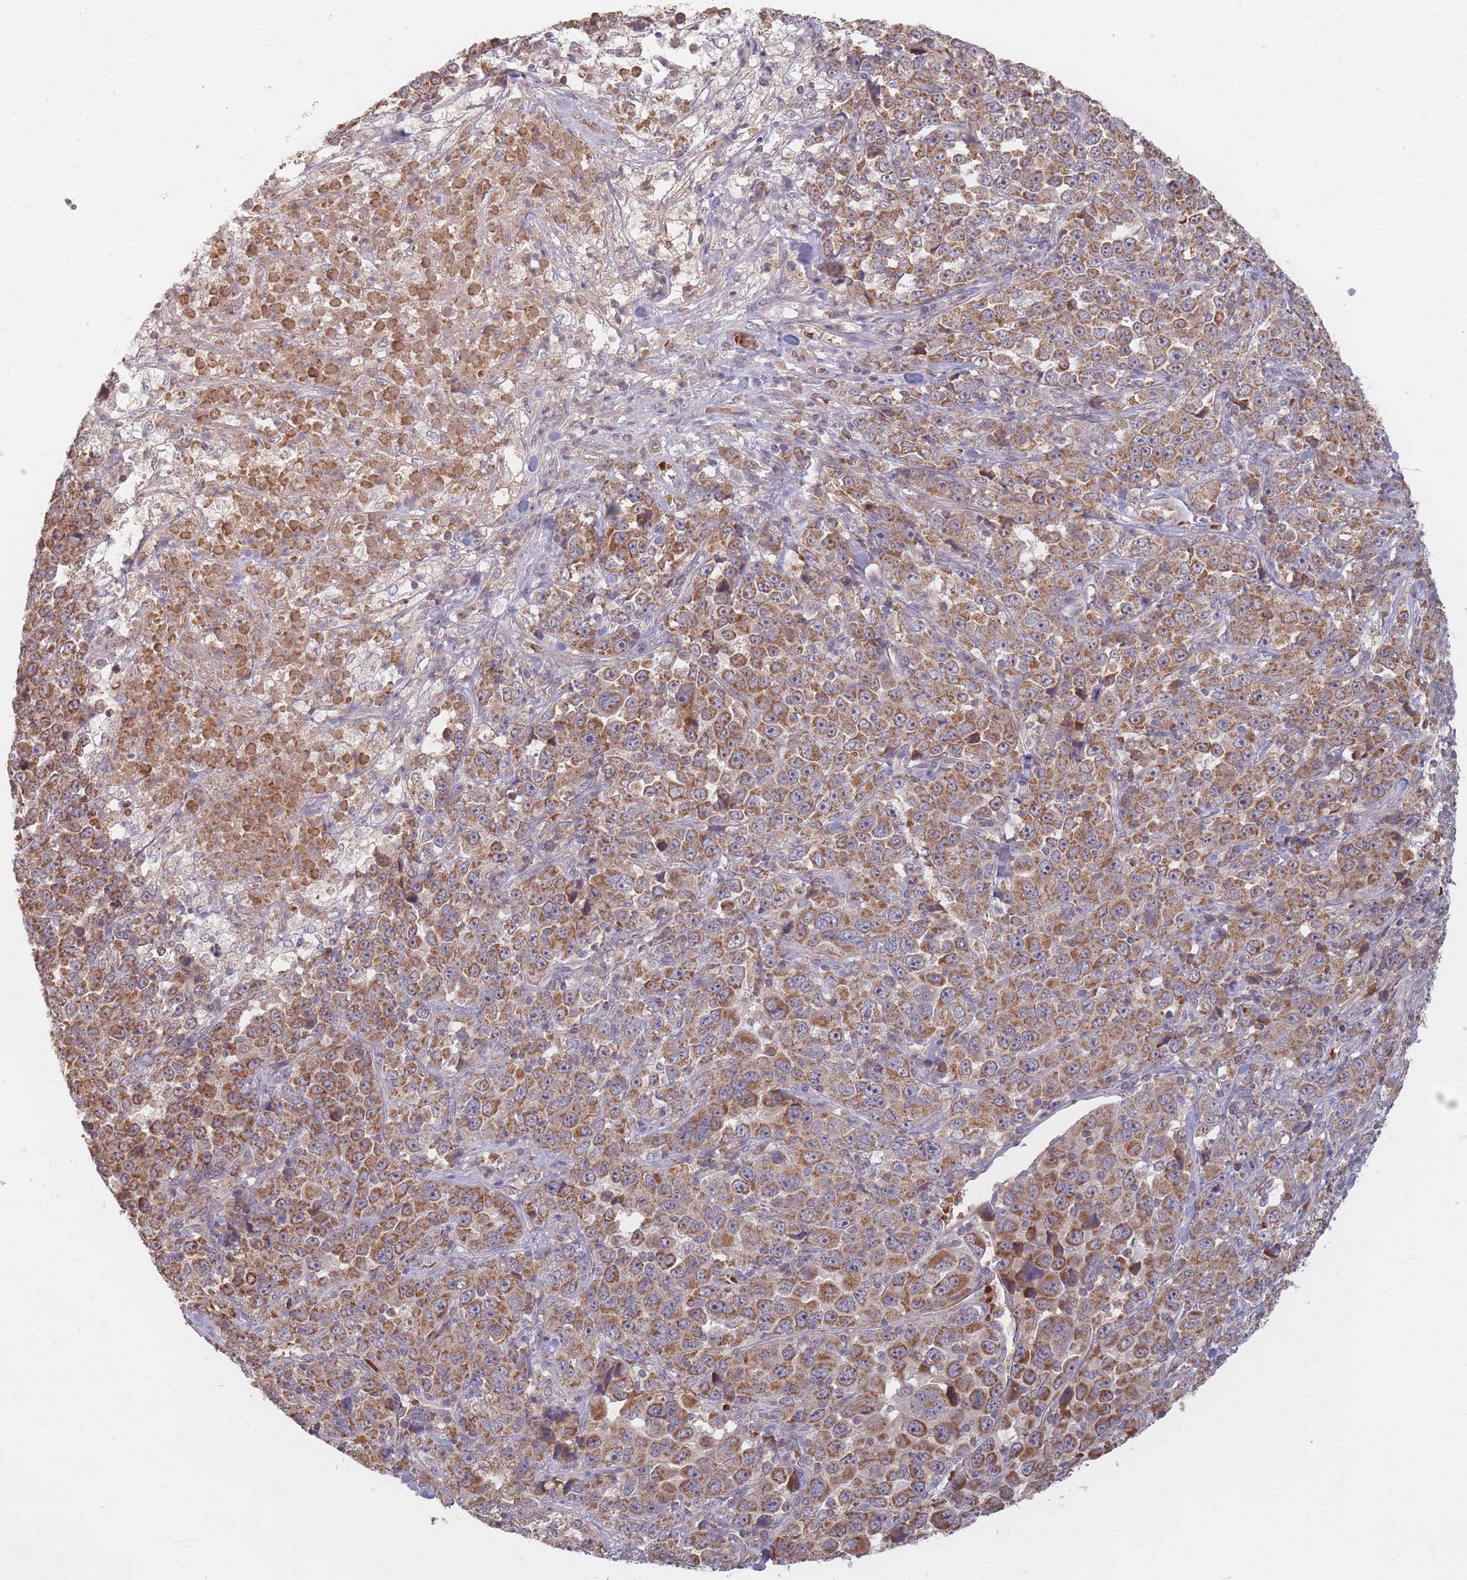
{"staining": {"intensity": "moderate", "quantity": ">75%", "location": "cytoplasmic/membranous"}, "tissue": "stomach cancer", "cell_type": "Tumor cells", "image_type": "cancer", "snomed": [{"axis": "morphology", "description": "Normal tissue, NOS"}, {"axis": "morphology", "description": "Adenocarcinoma, NOS"}, {"axis": "topography", "description": "Stomach, upper"}, {"axis": "topography", "description": "Stomach"}], "caption": "Moderate cytoplasmic/membranous positivity for a protein is identified in approximately >75% of tumor cells of adenocarcinoma (stomach) using immunohistochemistry (IHC).", "gene": "OR2M4", "patient": {"sex": "male", "age": 59}}